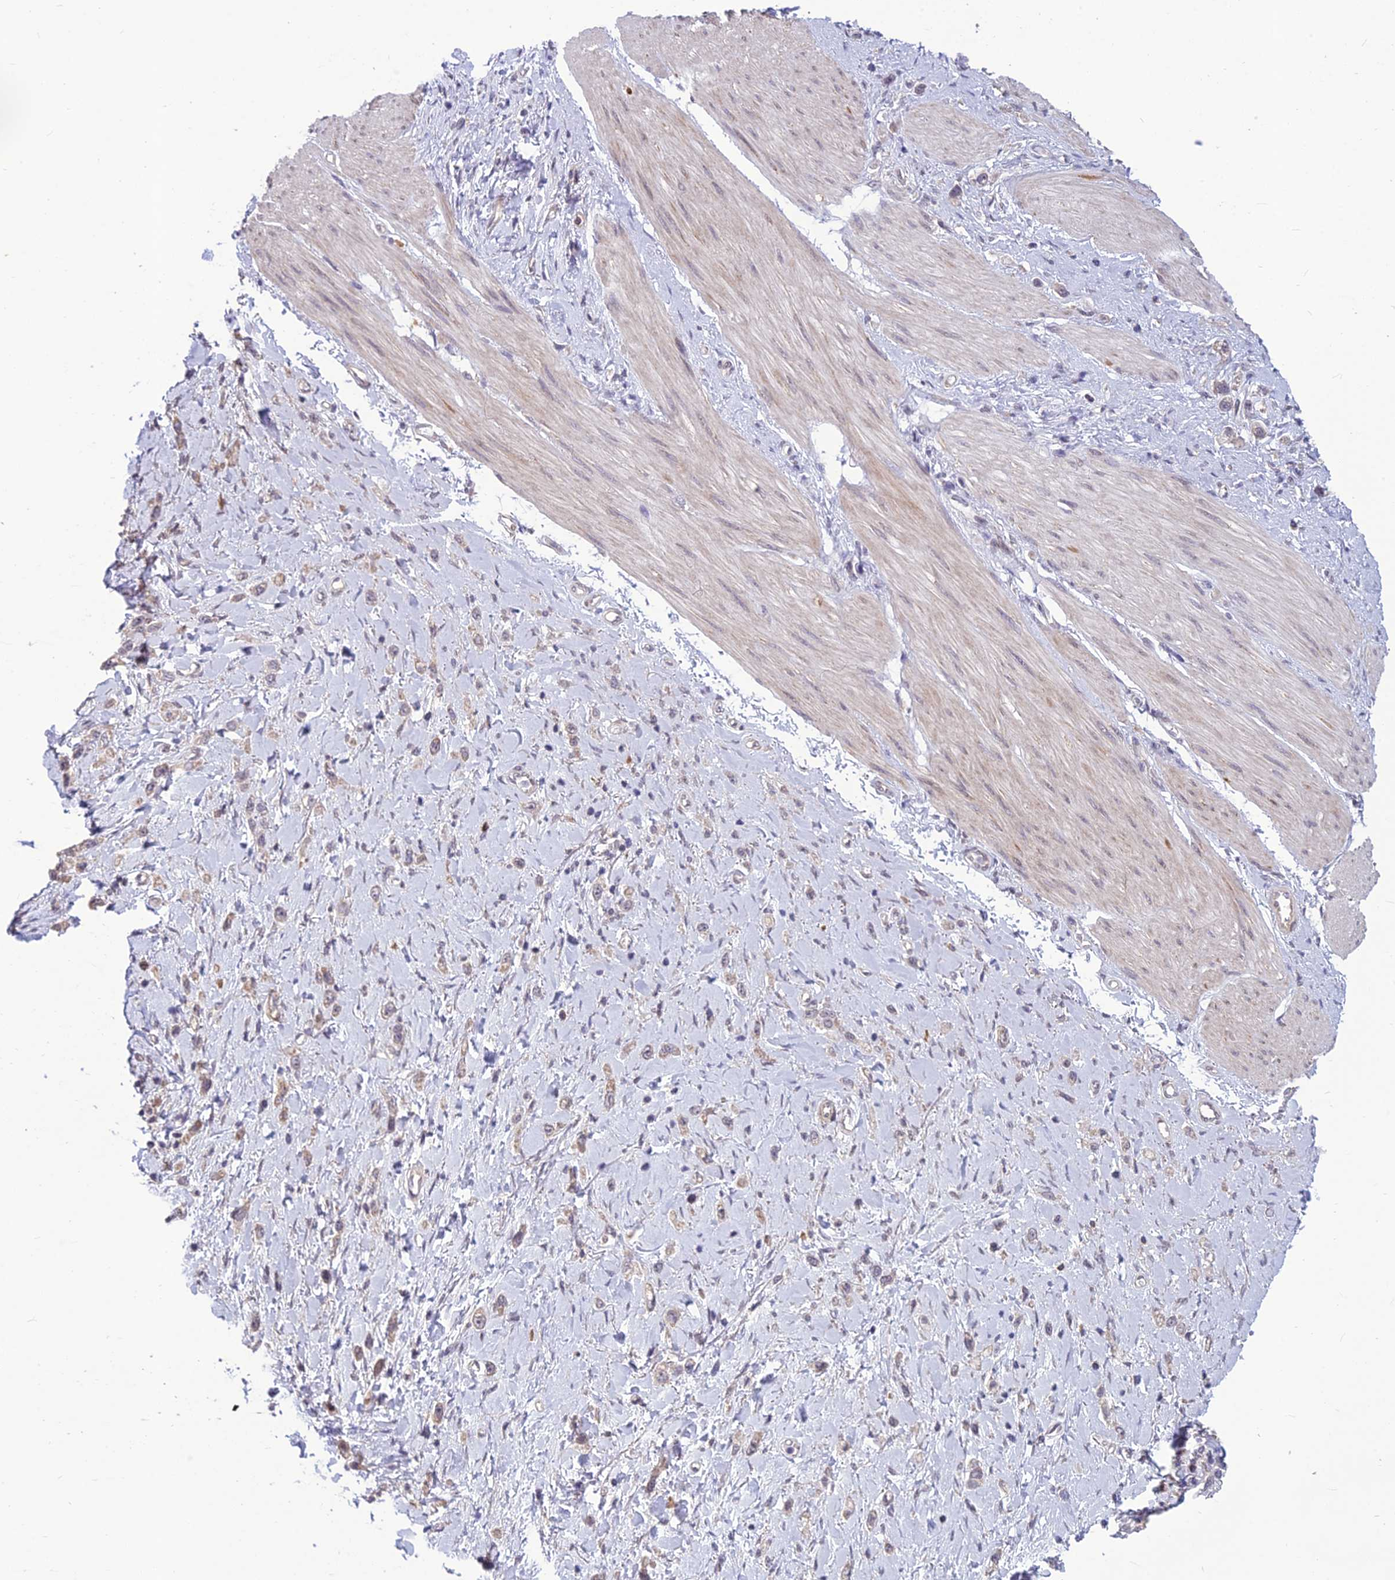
{"staining": {"intensity": "weak", "quantity": "<25%", "location": "cytoplasmic/membranous"}, "tissue": "stomach cancer", "cell_type": "Tumor cells", "image_type": "cancer", "snomed": [{"axis": "morphology", "description": "Adenocarcinoma, NOS"}, {"axis": "topography", "description": "Stomach"}], "caption": "A photomicrograph of human adenocarcinoma (stomach) is negative for staining in tumor cells.", "gene": "FBRS", "patient": {"sex": "female", "age": 65}}